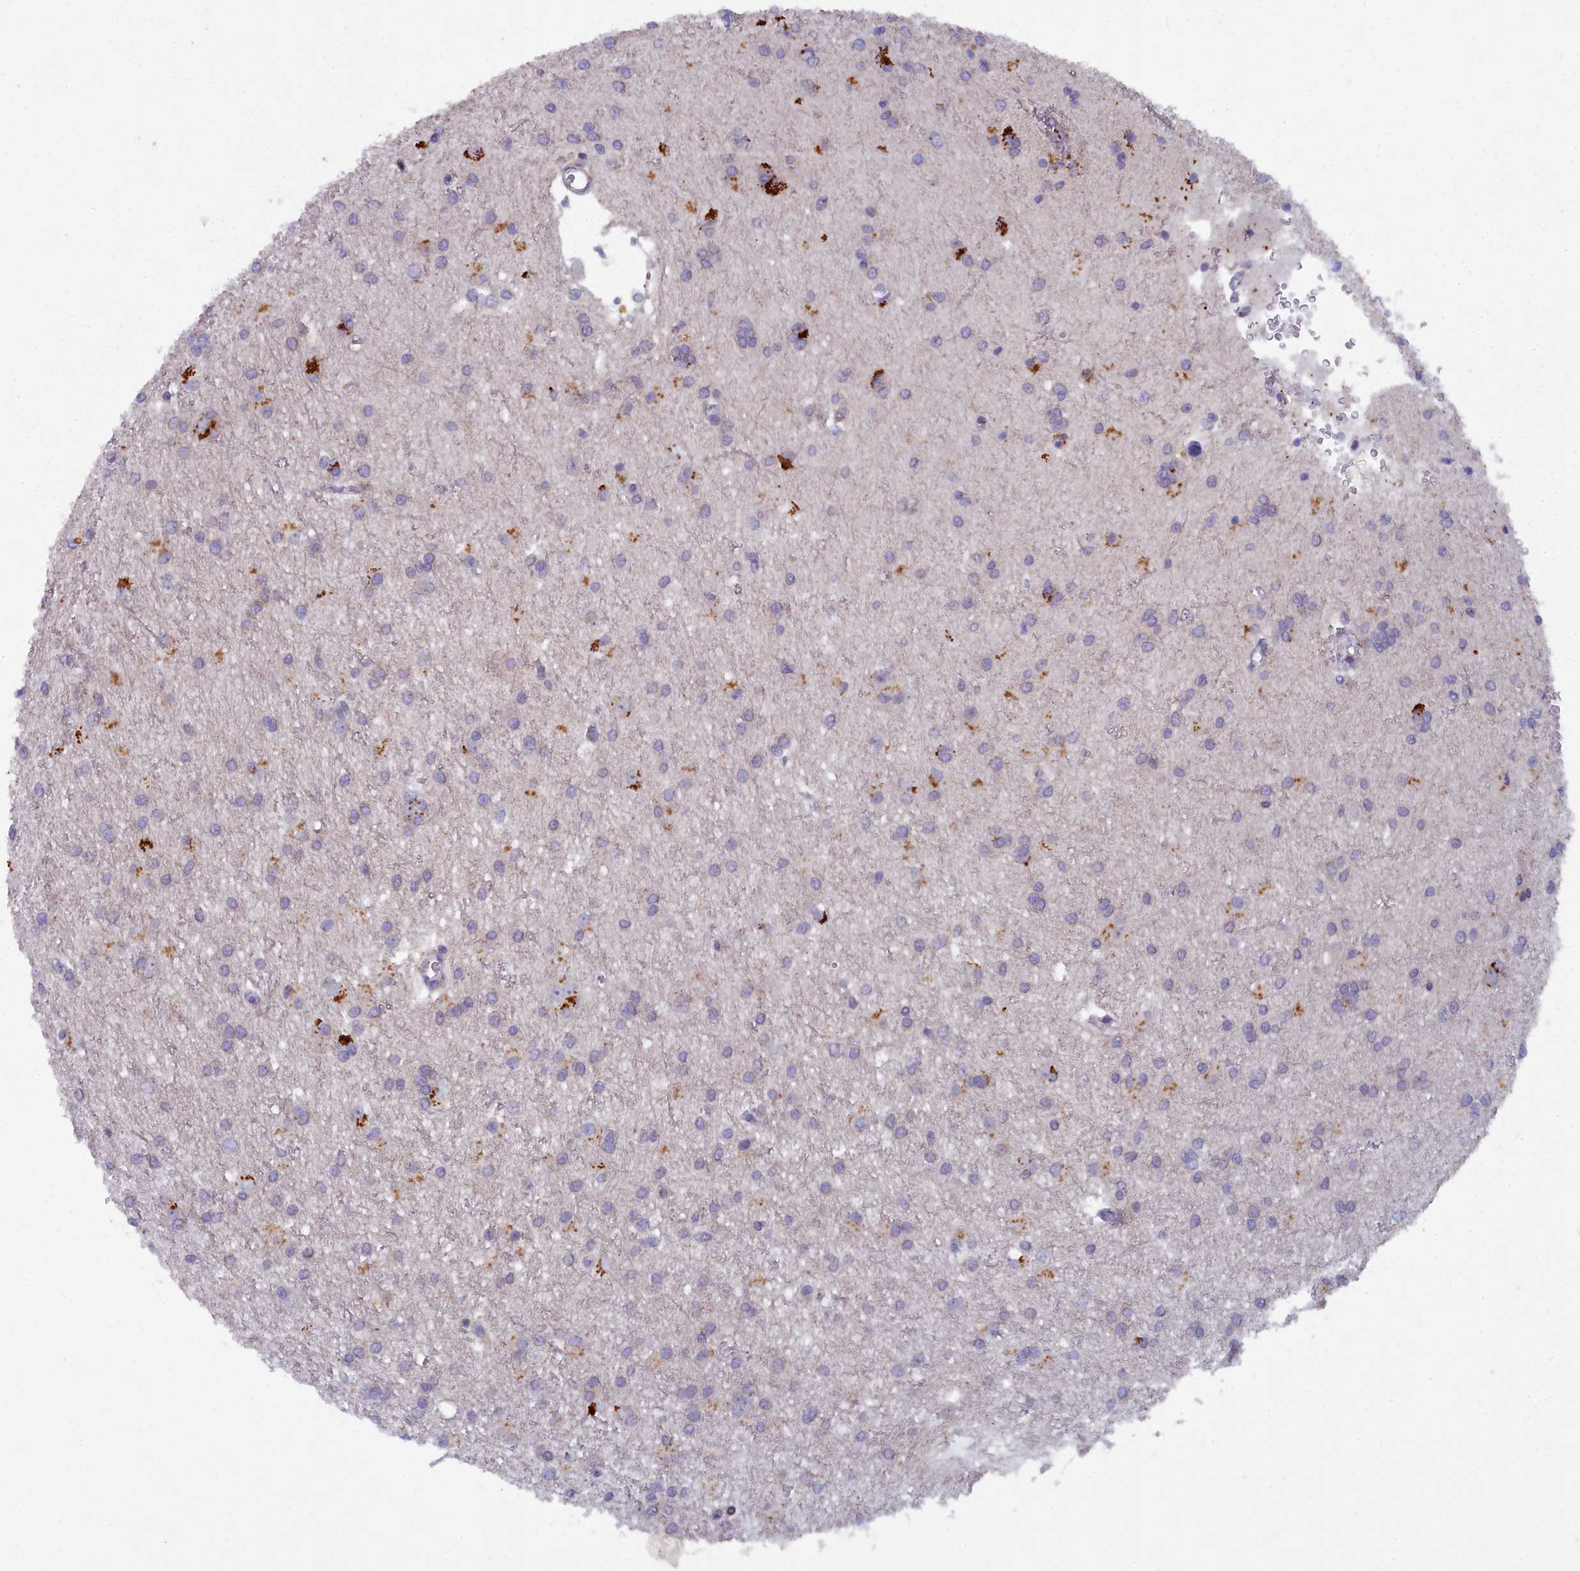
{"staining": {"intensity": "moderate", "quantity": "<25%", "location": "cytoplasmic/membranous"}, "tissue": "glioma", "cell_type": "Tumor cells", "image_type": "cancer", "snomed": [{"axis": "morphology", "description": "Glioma, malignant, High grade"}, {"axis": "topography", "description": "Brain"}], "caption": "The micrograph demonstrates a brown stain indicating the presence of a protein in the cytoplasmic/membranous of tumor cells in glioma. (IHC, brightfield microscopy, high magnification).", "gene": "B9D2", "patient": {"sex": "female", "age": 50}}